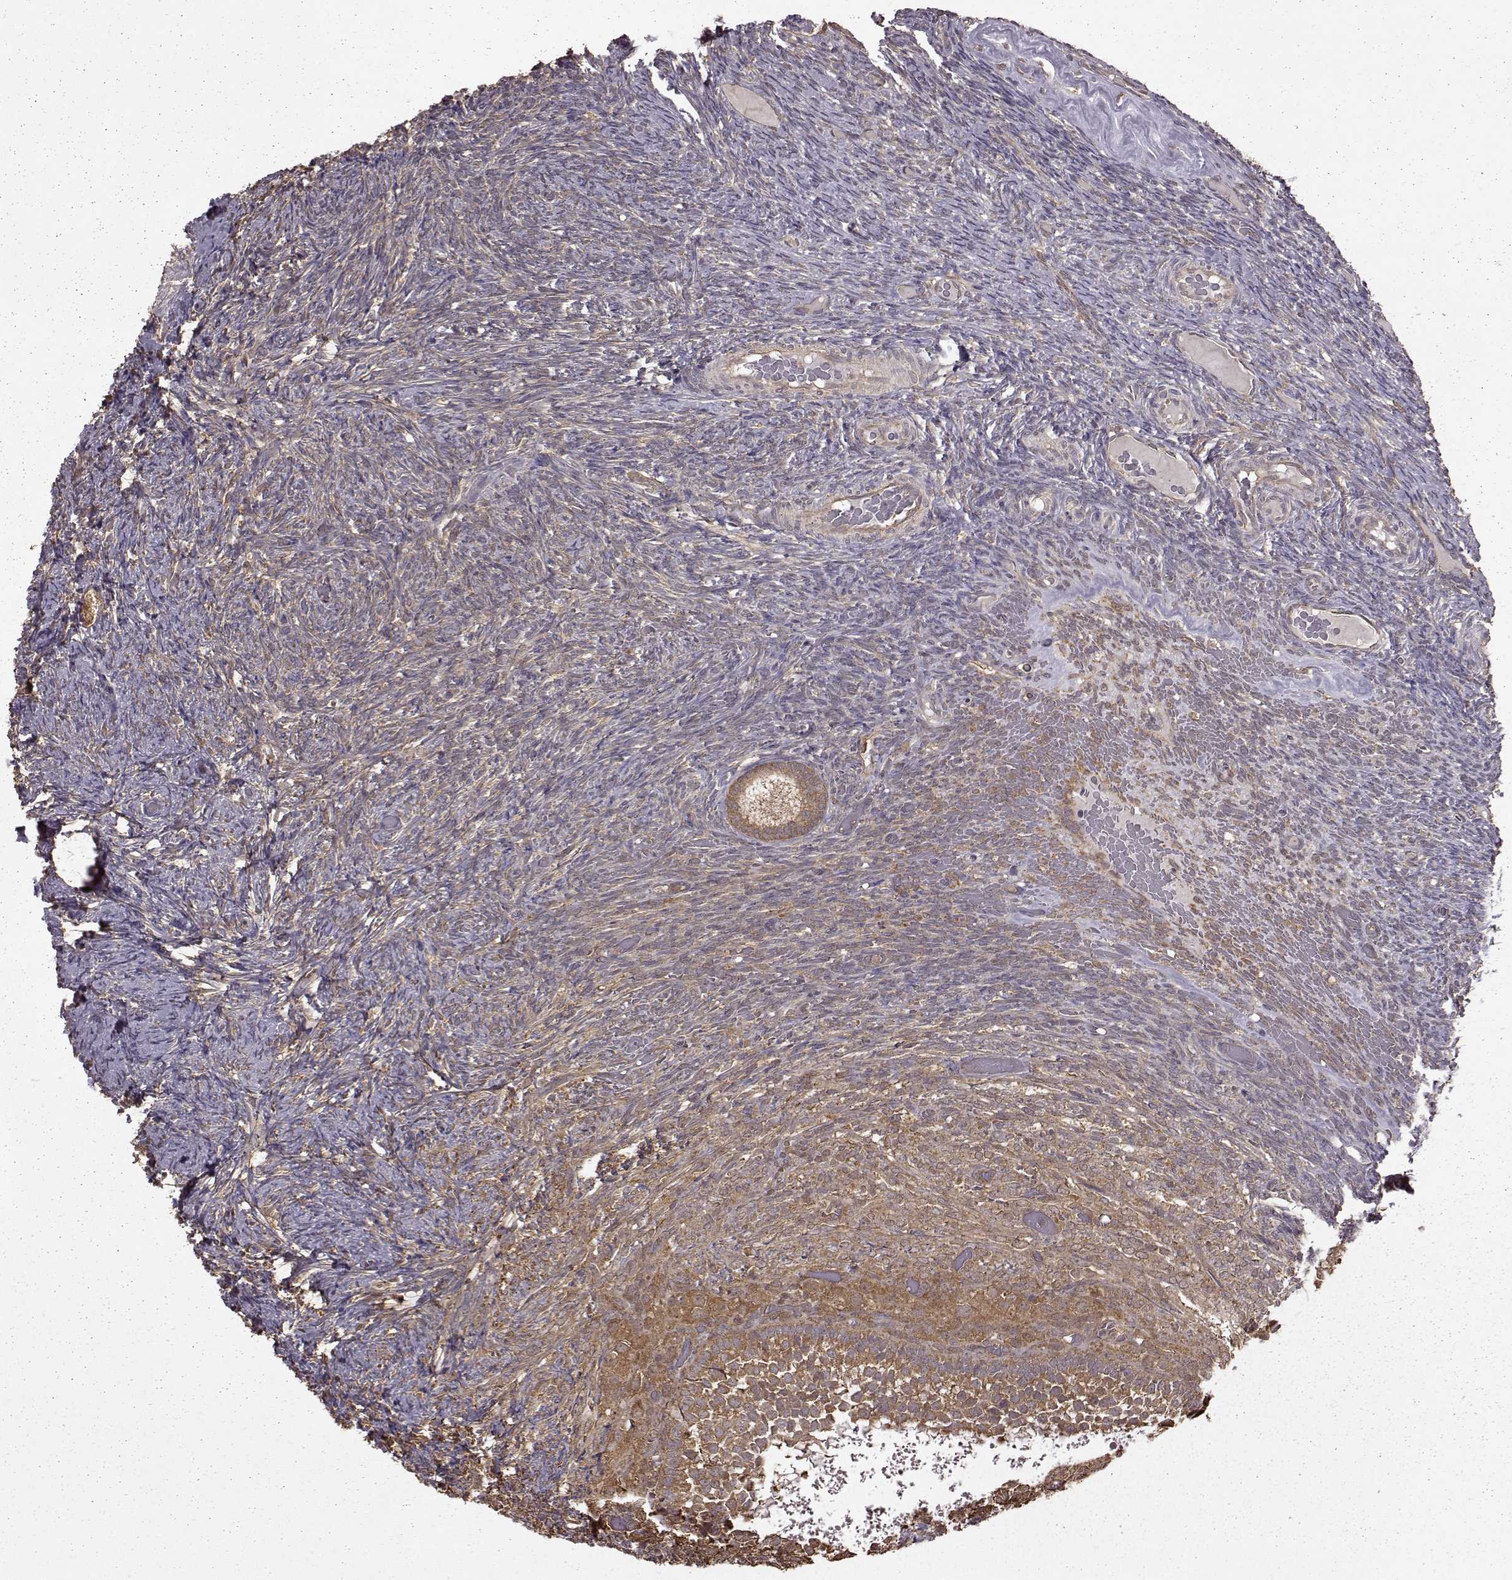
{"staining": {"intensity": "moderate", "quantity": ">75%", "location": "cytoplasmic/membranous"}, "tissue": "ovary", "cell_type": "Follicle cells", "image_type": "normal", "snomed": [{"axis": "morphology", "description": "Normal tissue, NOS"}, {"axis": "topography", "description": "Ovary"}], "caption": "A high-resolution histopathology image shows immunohistochemistry (IHC) staining of unremarkable ovary, which demonstrates moderate cytoplasmic/membranous expression in about >75% of follicle cells. Immunohistochemistry (ihc) stains the protein of interest in brown and the nuclei are stained blue.", "gene": "NME1", "patient": {"sex": "female", "age": 34}}